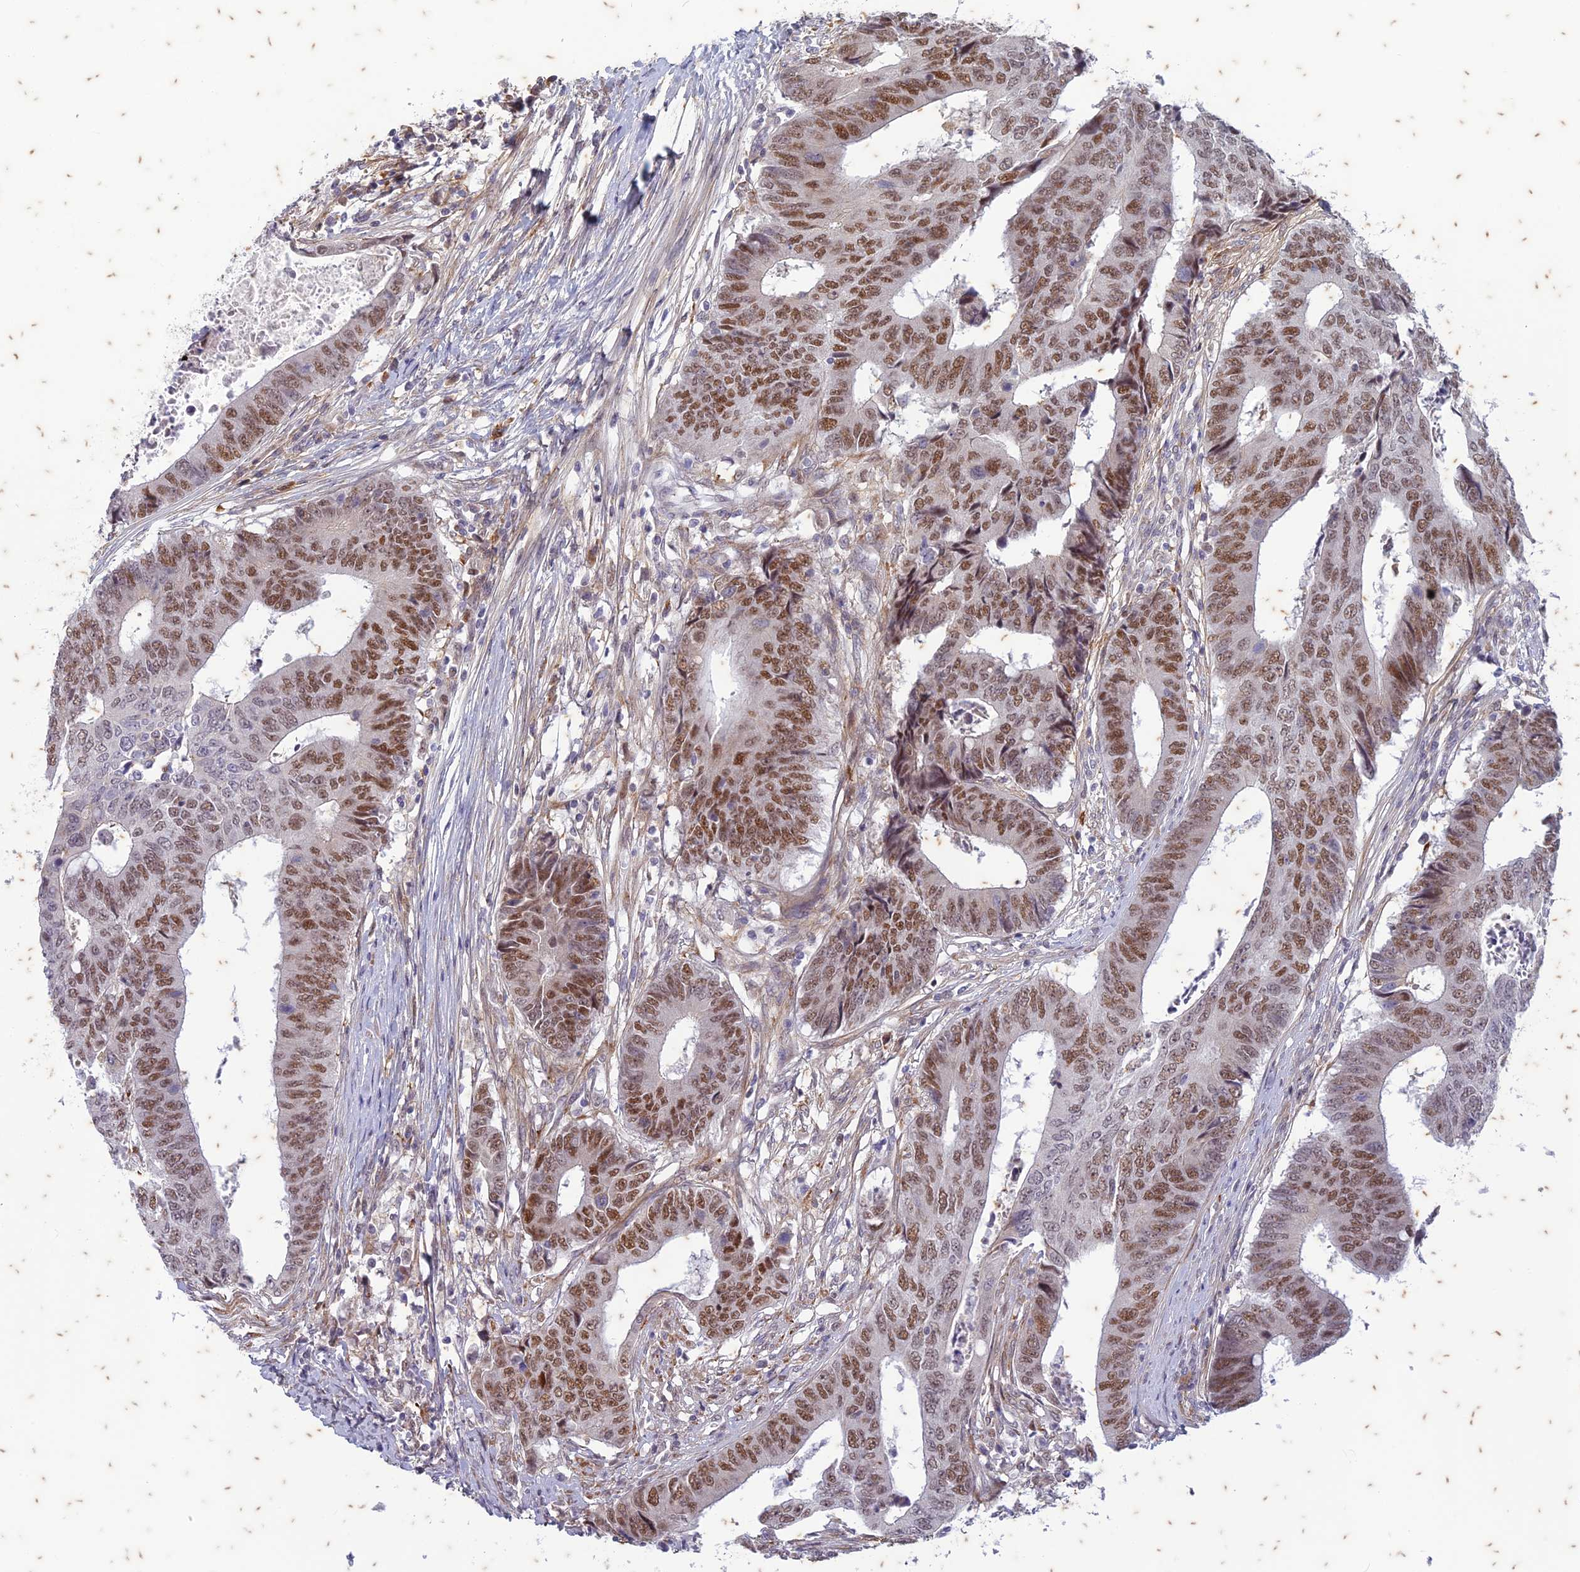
{"staining": {"intensity": "moderate", "quantity": ">75%", "location": "nuclear"}, "tissue": "colorectal cancer", "cell_type": "Tumor cells", "image_type": "cancer", "snomed": [{"axis": "morphology", "description": "Adenocarcinoma, NOS"}, {"axis": "topography", "description": "Rectum"}], "caption": "Protein analysis of adenocarcinoma (colorectal) tissue displays moderate nuclear staining in approximately >75% of tumor cells. The protein of interest is stained brown, and the nuclei are stained in blue (DAB IHC with brightfield microscopy, high magnification).", "gene": "PABPN1L", "patient": {"sex": "male", "age": 84}}